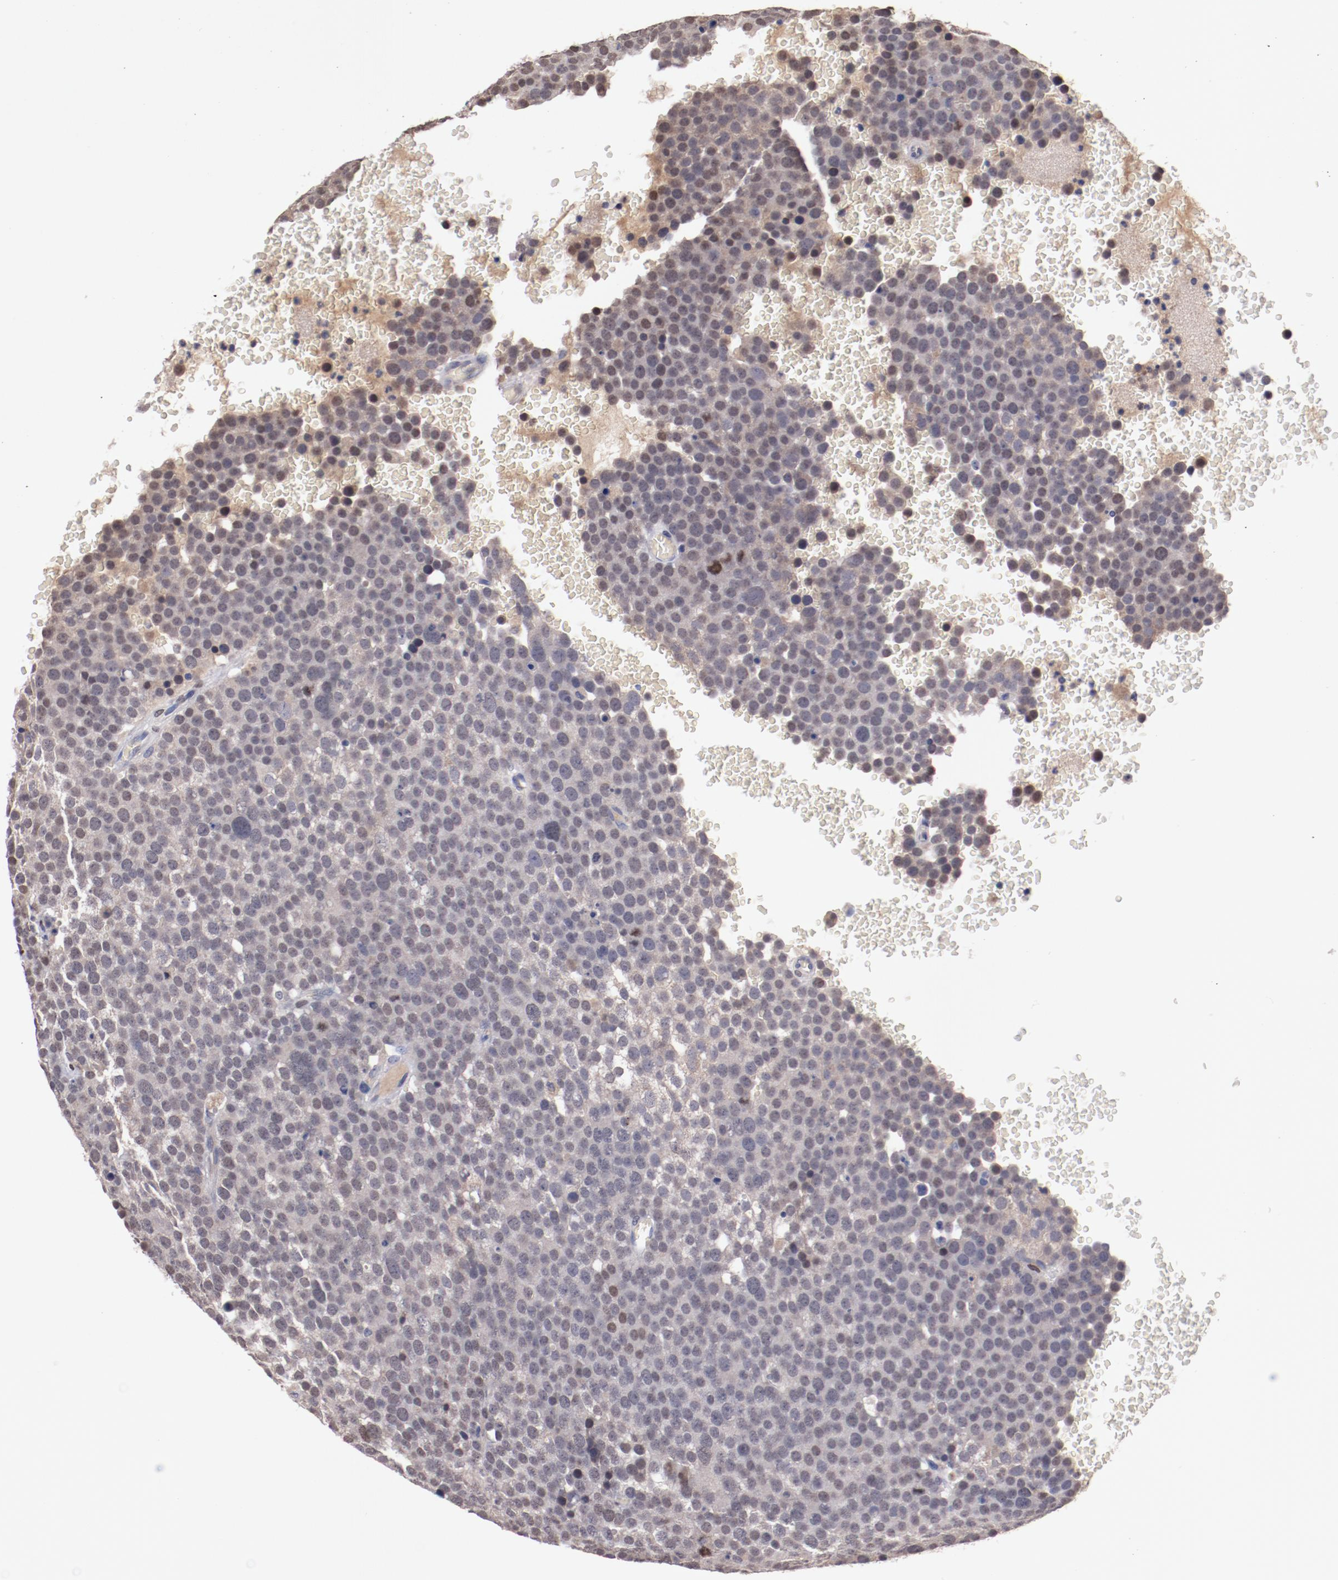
{"staining": {"intensity": "weak", "quantity": "<25%", "location": "cytoplasmic/membranous,nuclear"}, "tissue": "testis cancer", "cell_type": "Tumor cells", "image_type": "cancer", "snomed": [{"axis": "morphology", "description": "Seminoma, NOS"}, {"axis": "topography", "description": "Testis"}], "caption": "This is an immunohistochemistry image of human testis cancer (seminoma). There is no staining in tumor cells.", "gene": "FAM81A", "patient": {"sex": "male", "age": 71}}